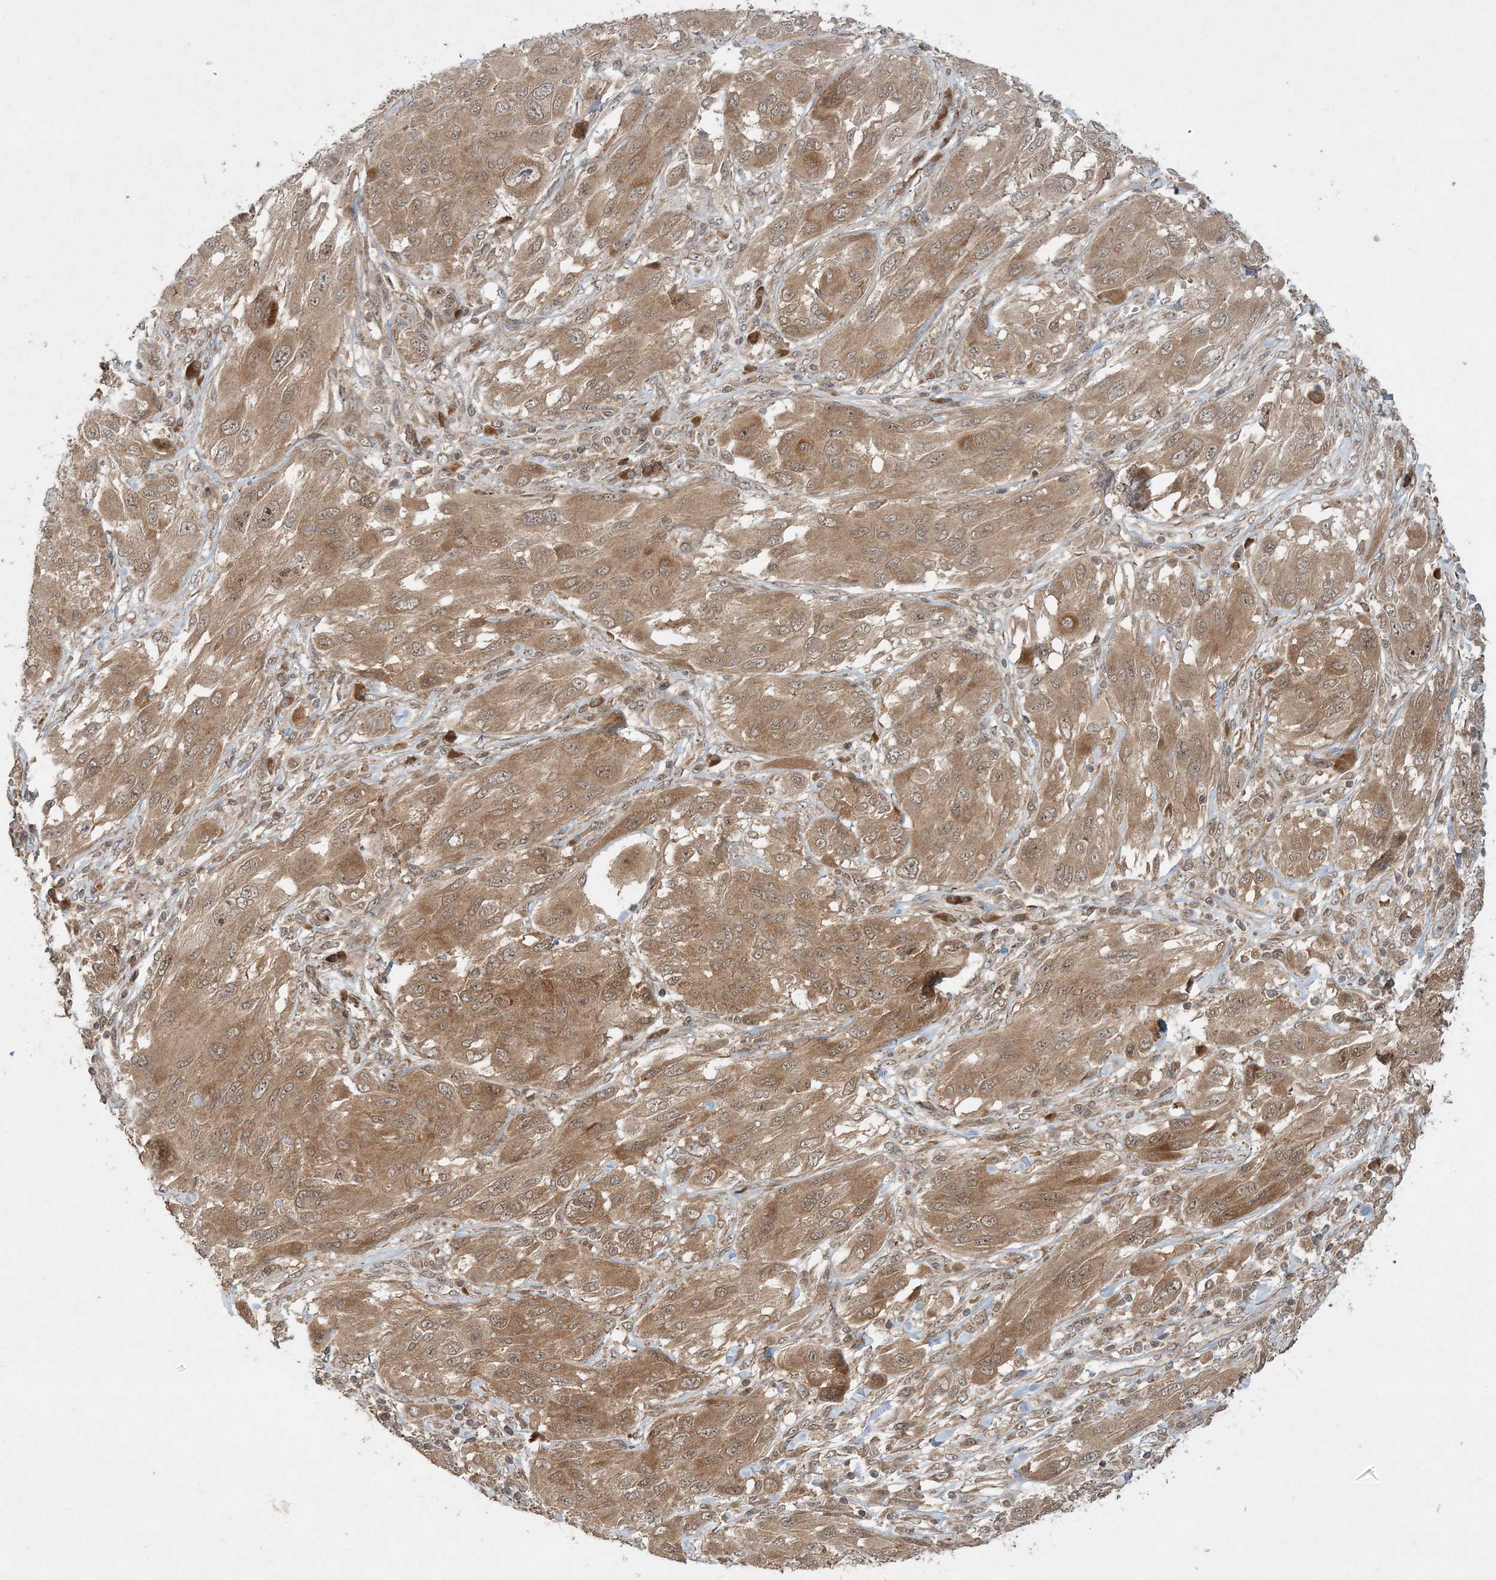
{"staining": {"intensity": "moderate", "quantity": "25%-75%", "location": "cytoplasmic/membranous,nuclear"}, "tissue": "melanoma", "cell_type": "Tumor cells", "image_type": "cancer", "snomed": [{"axis": "morphology", "description": "Malignant melanoma, NOS"}, {"axis": "topography", "description": "Skin"}], "caption": "Human malignant melanoma stained for a protein (brown) displays moderate cytoplasmic/membranous and nuclear positive positivity in about 25%-75% of tumor cells.", "gene": "UBR3", "patient": {"sex": "female", "age": 91}}